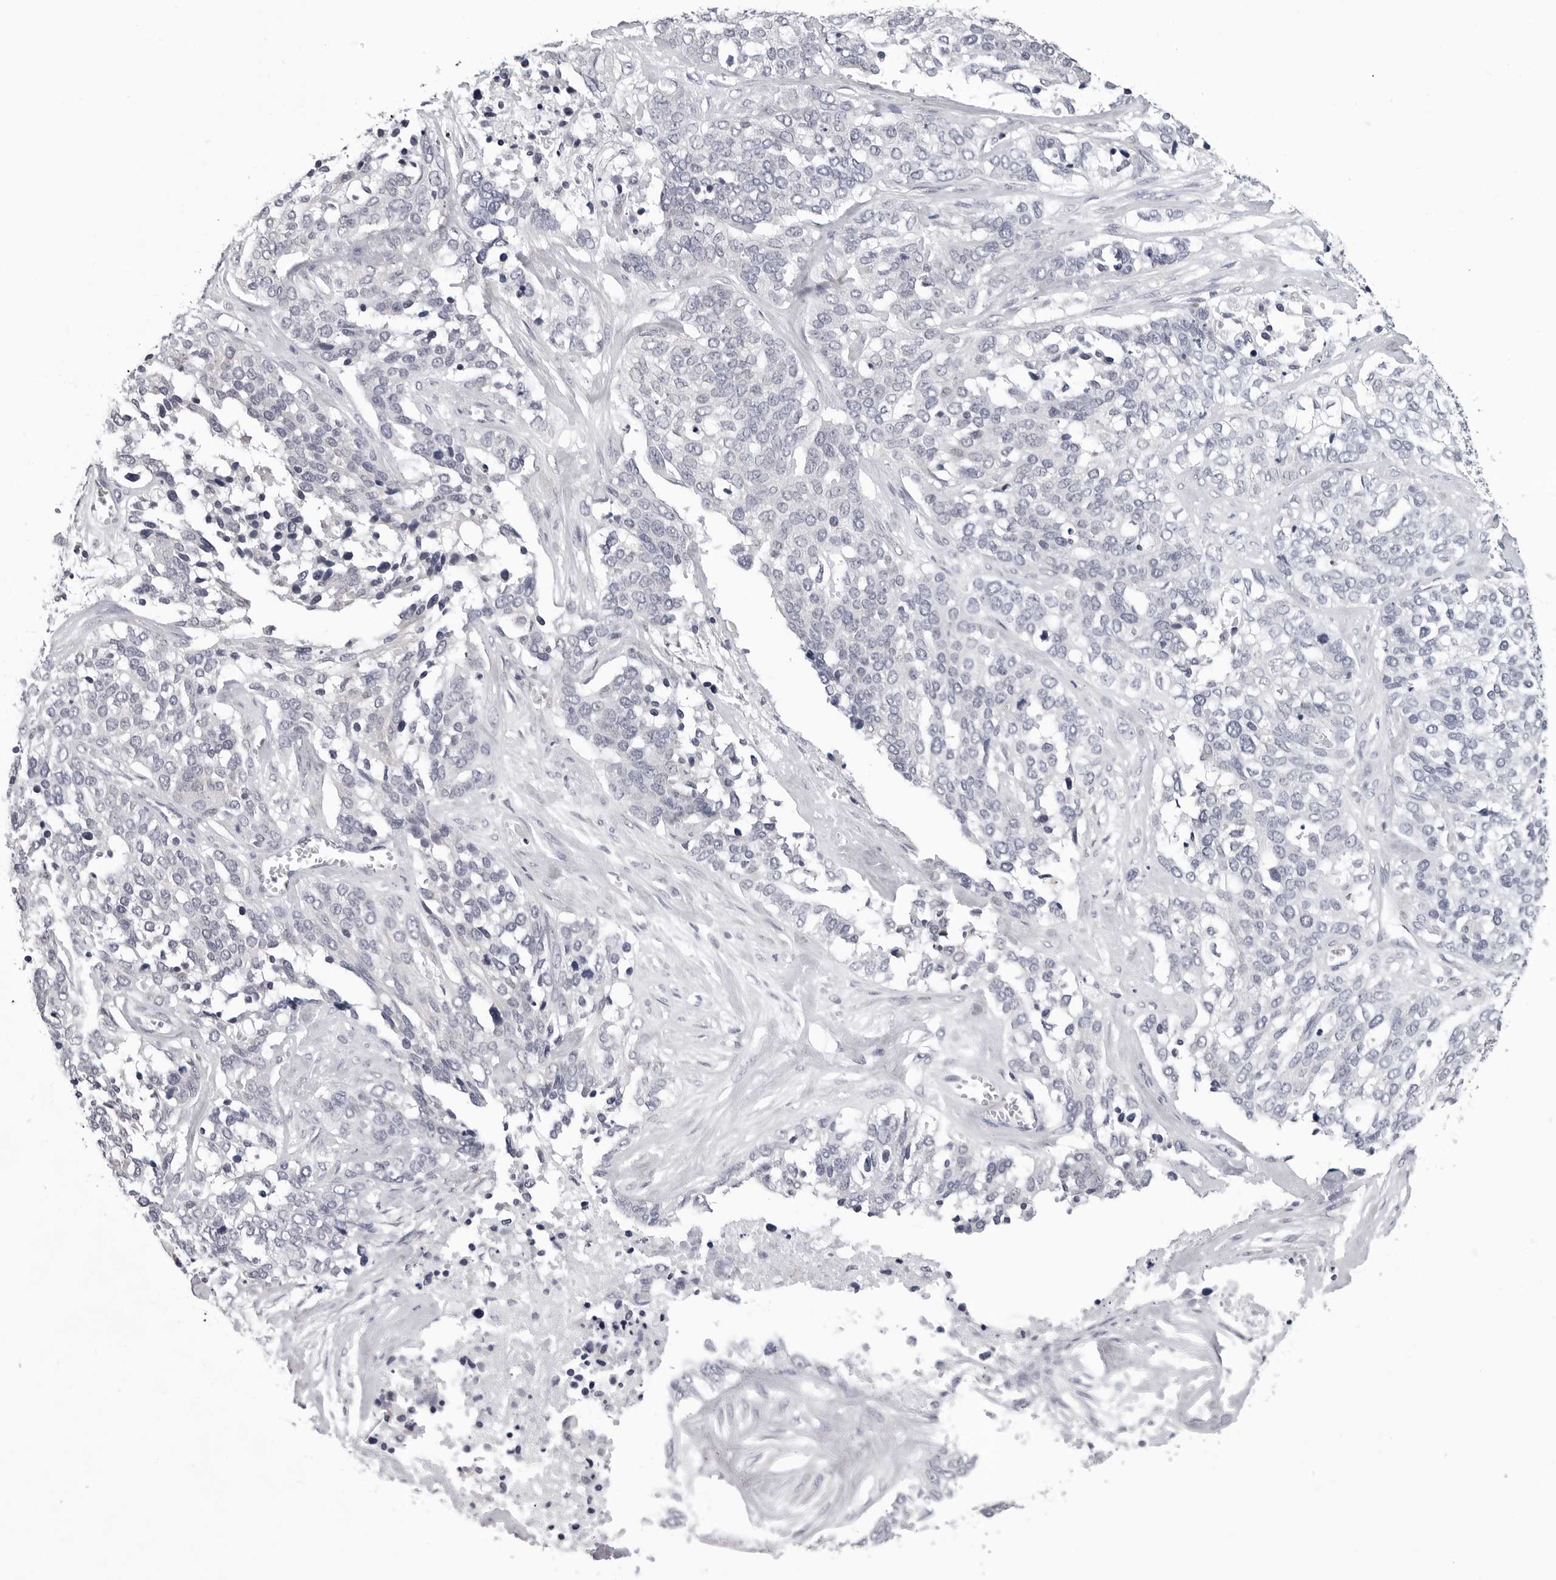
{"staining": {"intensity": "negative", "quantity": "none", "location": "none"}, "tissue": "ovarian cancer", "cell_type": "Tumor cells", "image_type": "cancer", "snomed": [{"axis": "morphology", "description": "Cystadenocarcinoma, serous, NOS"}, {"axis": "topography", "description": "Ovary"}], "caption": "This micrograph is of serous cystadenocarcinoma (ovarian) stained with IHC to label a protein in brown with the nuclei are counter-stained blue. There is no staining in tumor cells.", "gene": "TRMT13", "patient": {"sex": "female", "age": 44}}